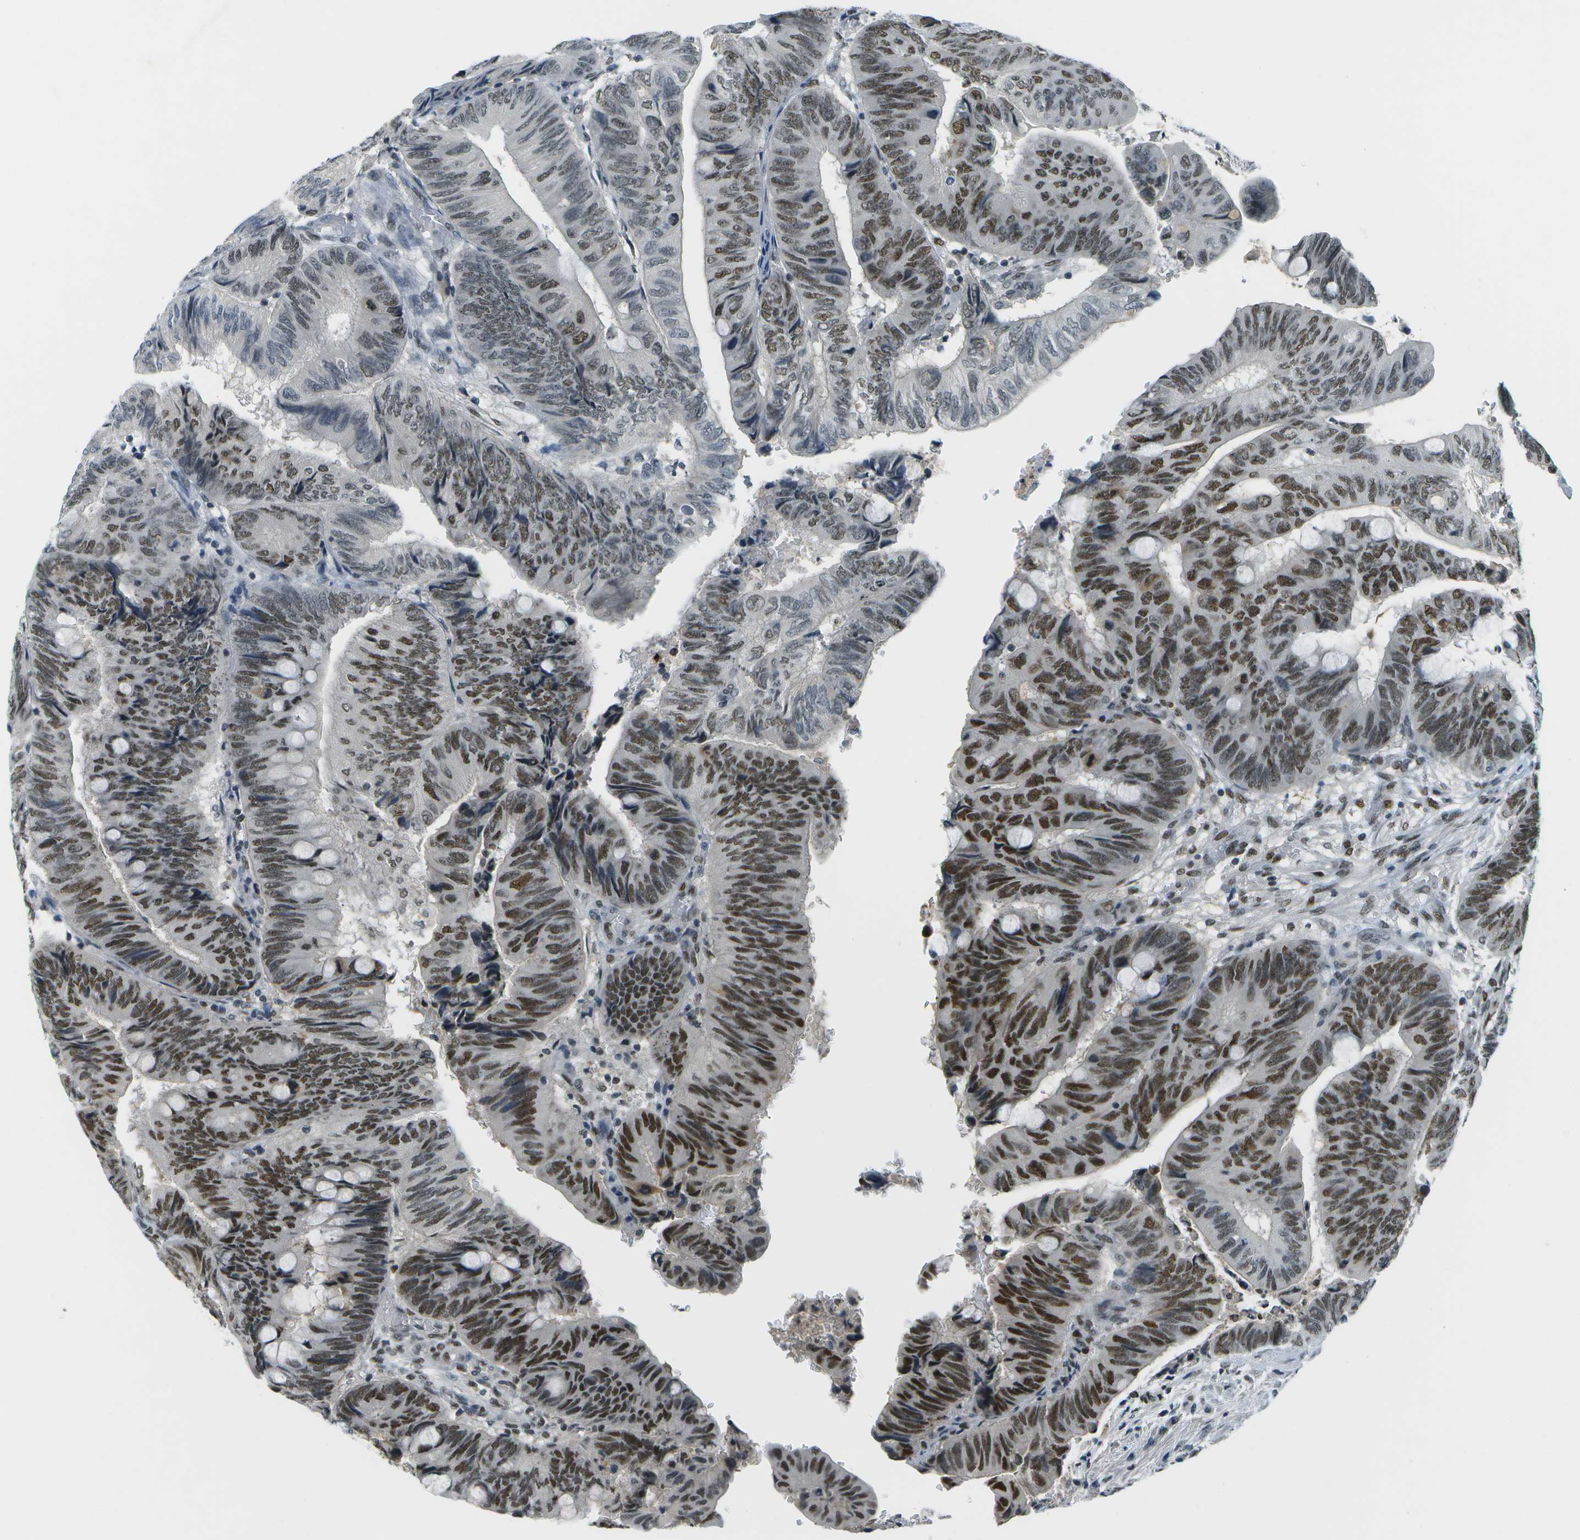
{"staining": {"intensity": "strong", "quantity": "25%-75%", "location": "nuclear"}, "tissue": "colorectal cancer", "cell_type": "Tumor cells", "image_type": "cancer", "snomed": [{"axis": "morphology", "description": "Normal tissue, NOS"}, {"axis": "morphology", "description": "Adenocarcinoma, NOS"}, {"axis": "topography", "description": "Rectum"}, {"axis": "topography", "description": "Peripheral nerve tissue"}], "caption": "The immunohistochemical stain highlights strong nuclear expression in tumor cells of colorectal adenocarcinoma tissue.", "gene": "CBX5", "patient": {"sex": "male", "age": 92}}